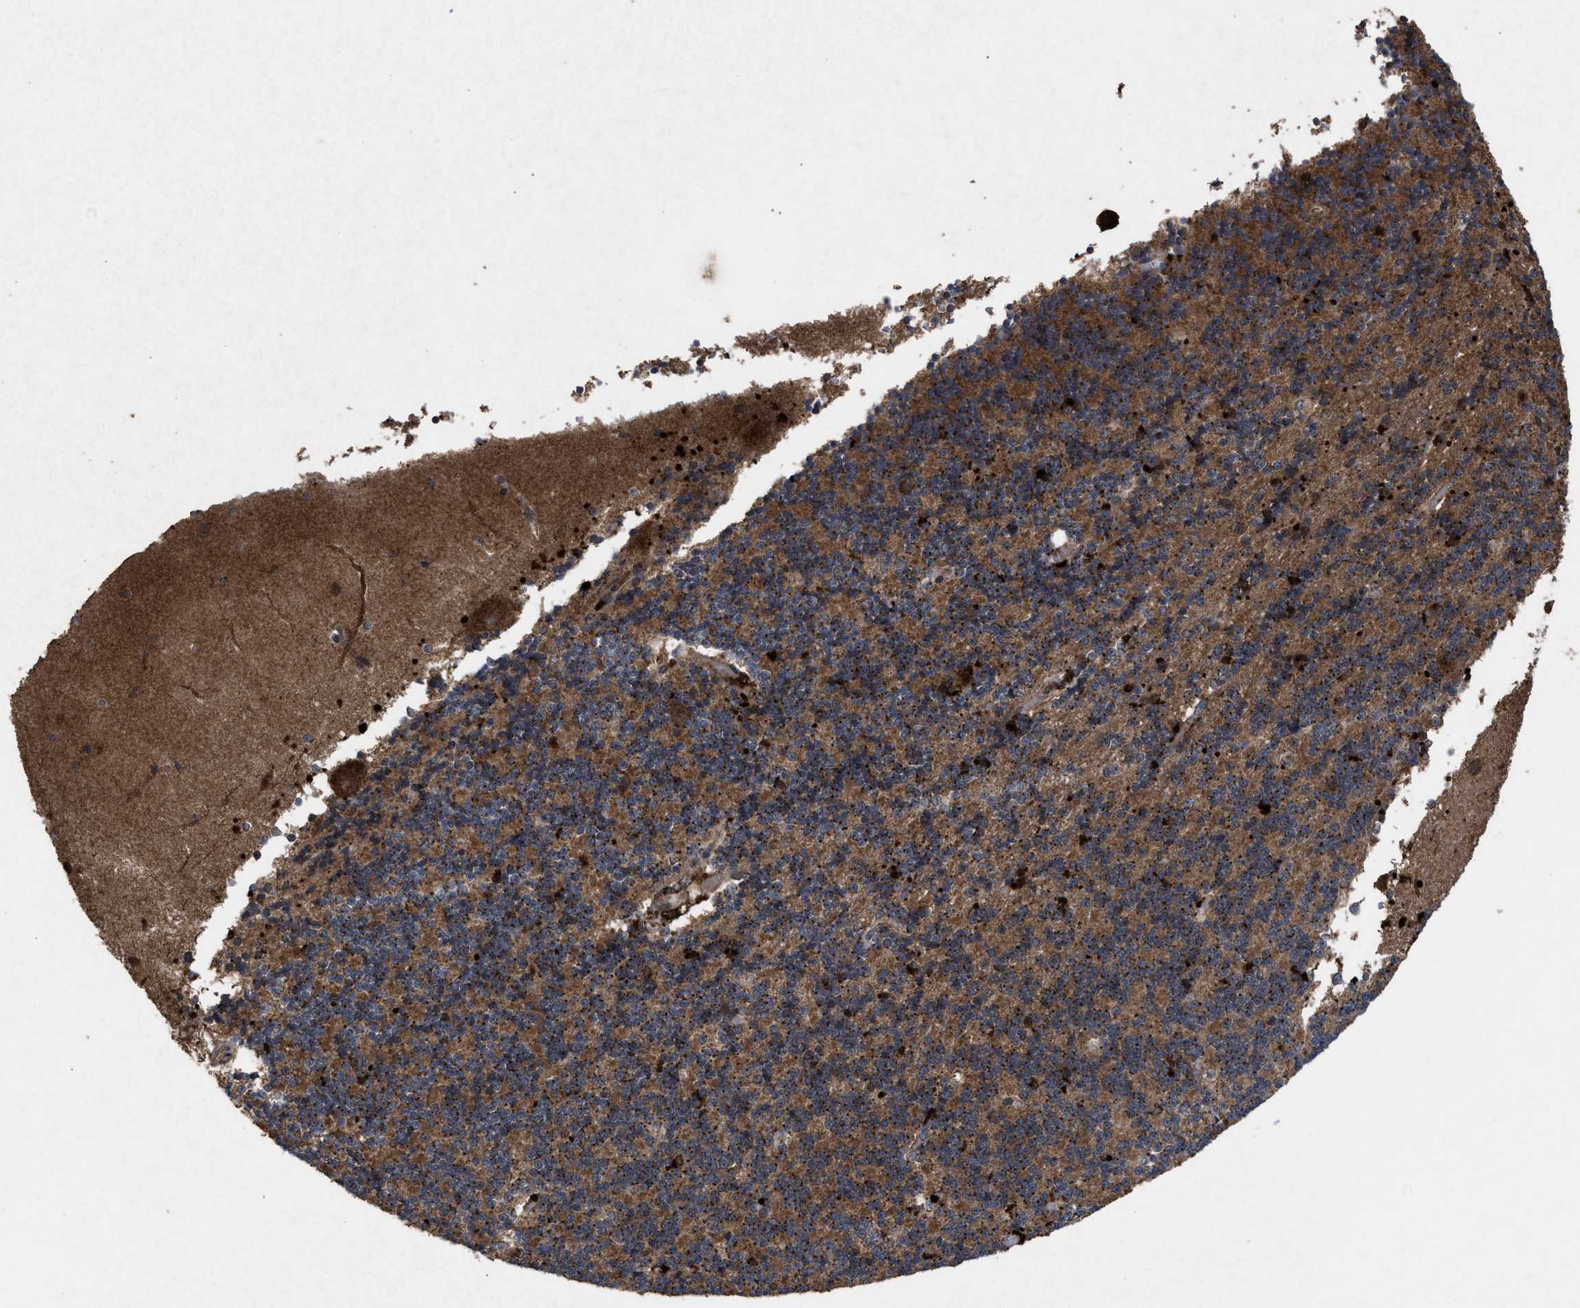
{"staining": {"intensity": "moderate", "quantity": ">75%", "location": "cytoplasmic/membranous"}, "tissue": "cerebellum", "cell_type": "Cells in granular layer", "image_type": "normal", "snomed": [{"axis": "morphology", "description": "Normal tissue, NOS"}, {"axis": "topography", "description": "Cerebellum"}], "caption": "Immunohistochemistry histopathology image of unremarkable human cerebellum stained for a protein (brown), which shows medium levels of moderate cytoplasmic/membranous expression in about >75% of cells in granular layer.", "gene": "MSI2", "patient": {"sex": "female", "age": 19}}